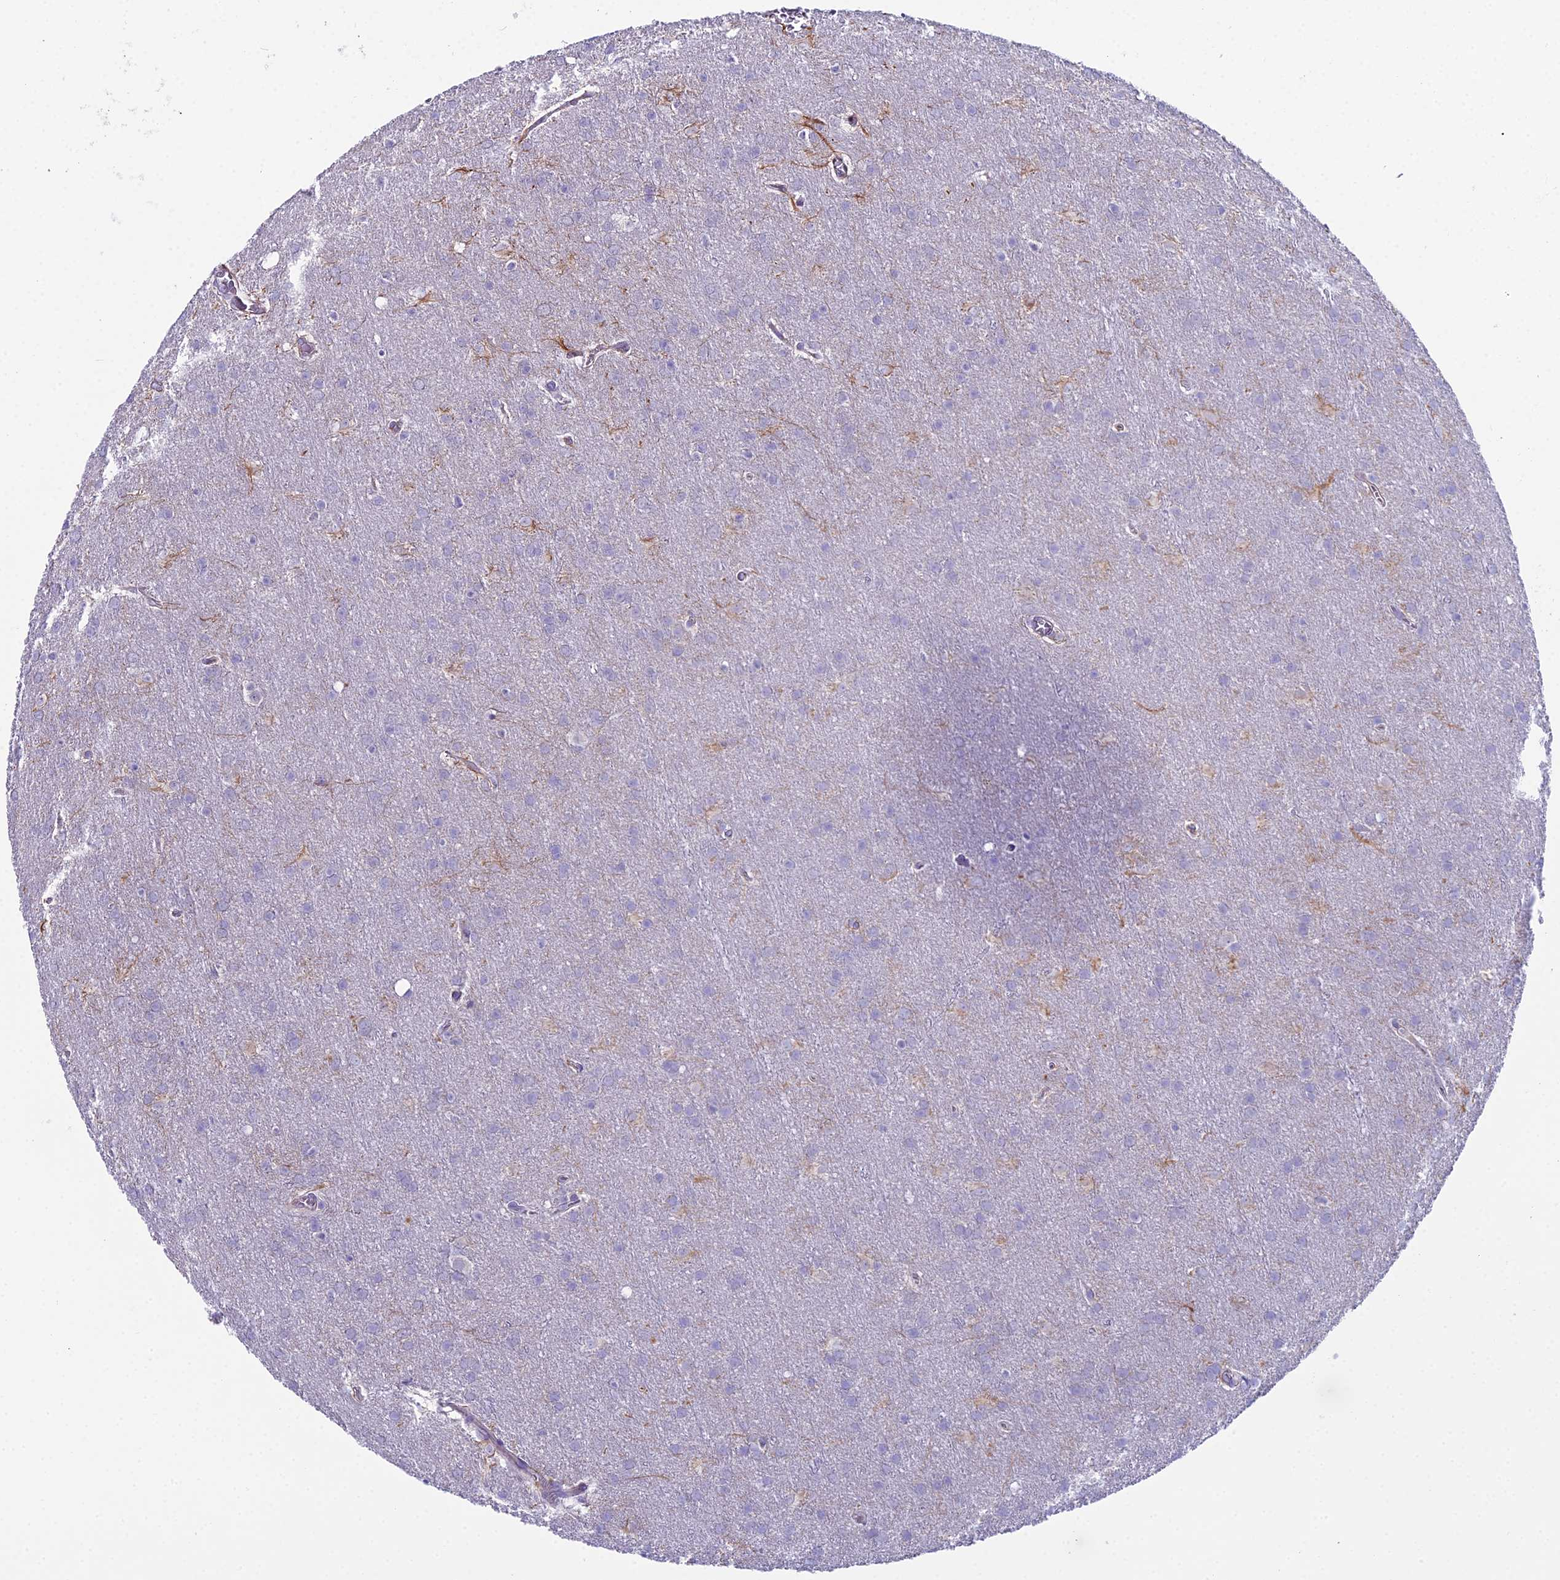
{"staining": {"intensity": "moderate", "quantity": "<25%", "location": "cytoplasmic/membranous"}, "tissue": "glioma", "cell_type": "Tumor cells", "image_type": "cancer", "snomed": [{"axis": "morphology", "description": "Glioma, malignant, Low grade"}, {"axis": "topography", "description": "Brain"}], "caption": "A brown stain labels moderate cytoplasmic/membranous expression of a protein in malignant low-grade glioma tumor cells.", "gene": "CC2D2A", "patient": {"sex": "female", "age": 32}}